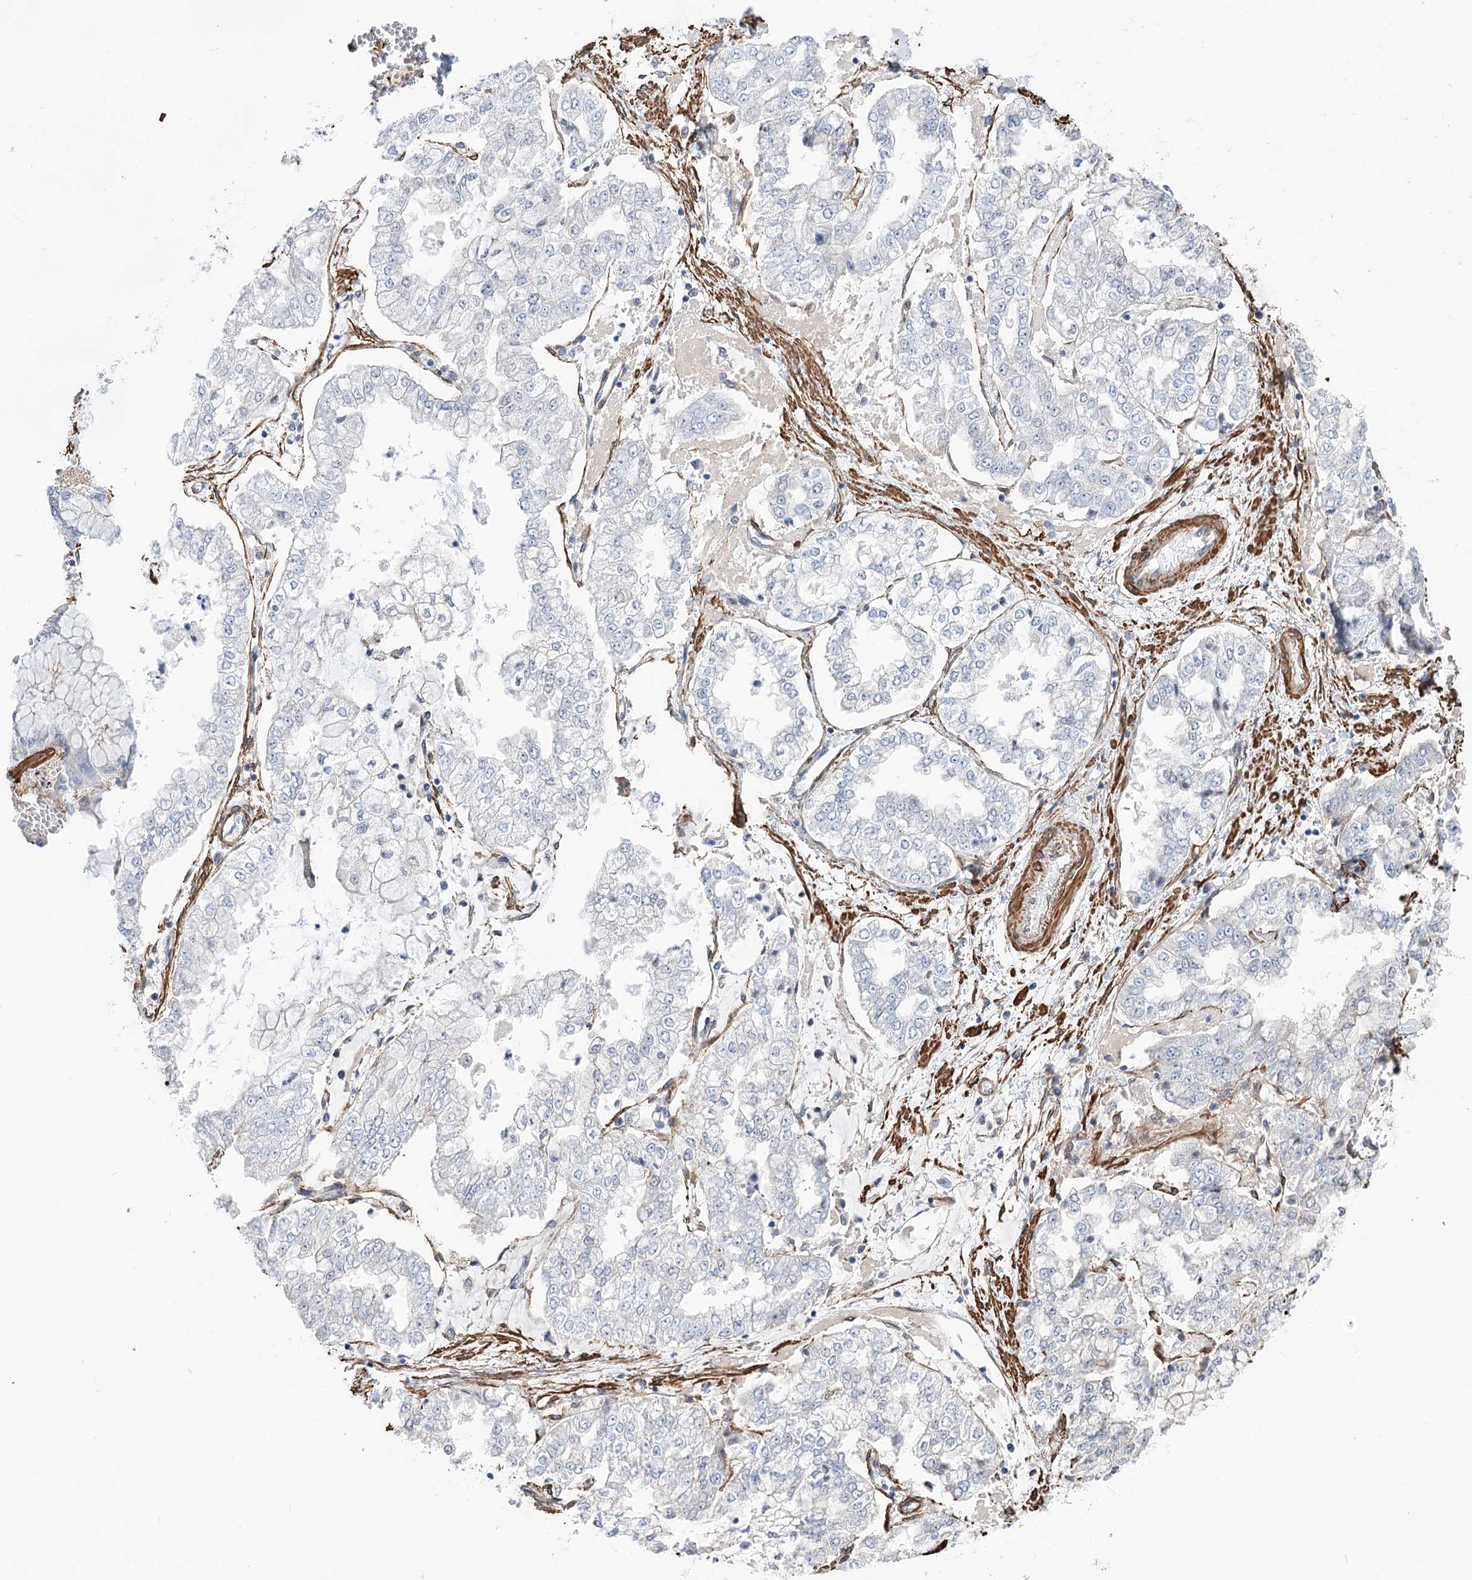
{"staining": {"intensity": "negative", "quantity": "none", "location": "none"}, "tissue": "stomach cancer", "cell_type": "Tumor cells", "image_type": "cancer", "snomed": [{"axis": "morphology", "description": "Adenocarcinoma, NOS"}, {"axis": "topography", "description": "Stomach"}], "caption": "IHC histopathology image of stomach cancer stained for a protein (brown), which exhibits no staining in tumor cells.", "gene": "WASHC3", "patient": {"sex": "male", "age": 76}}